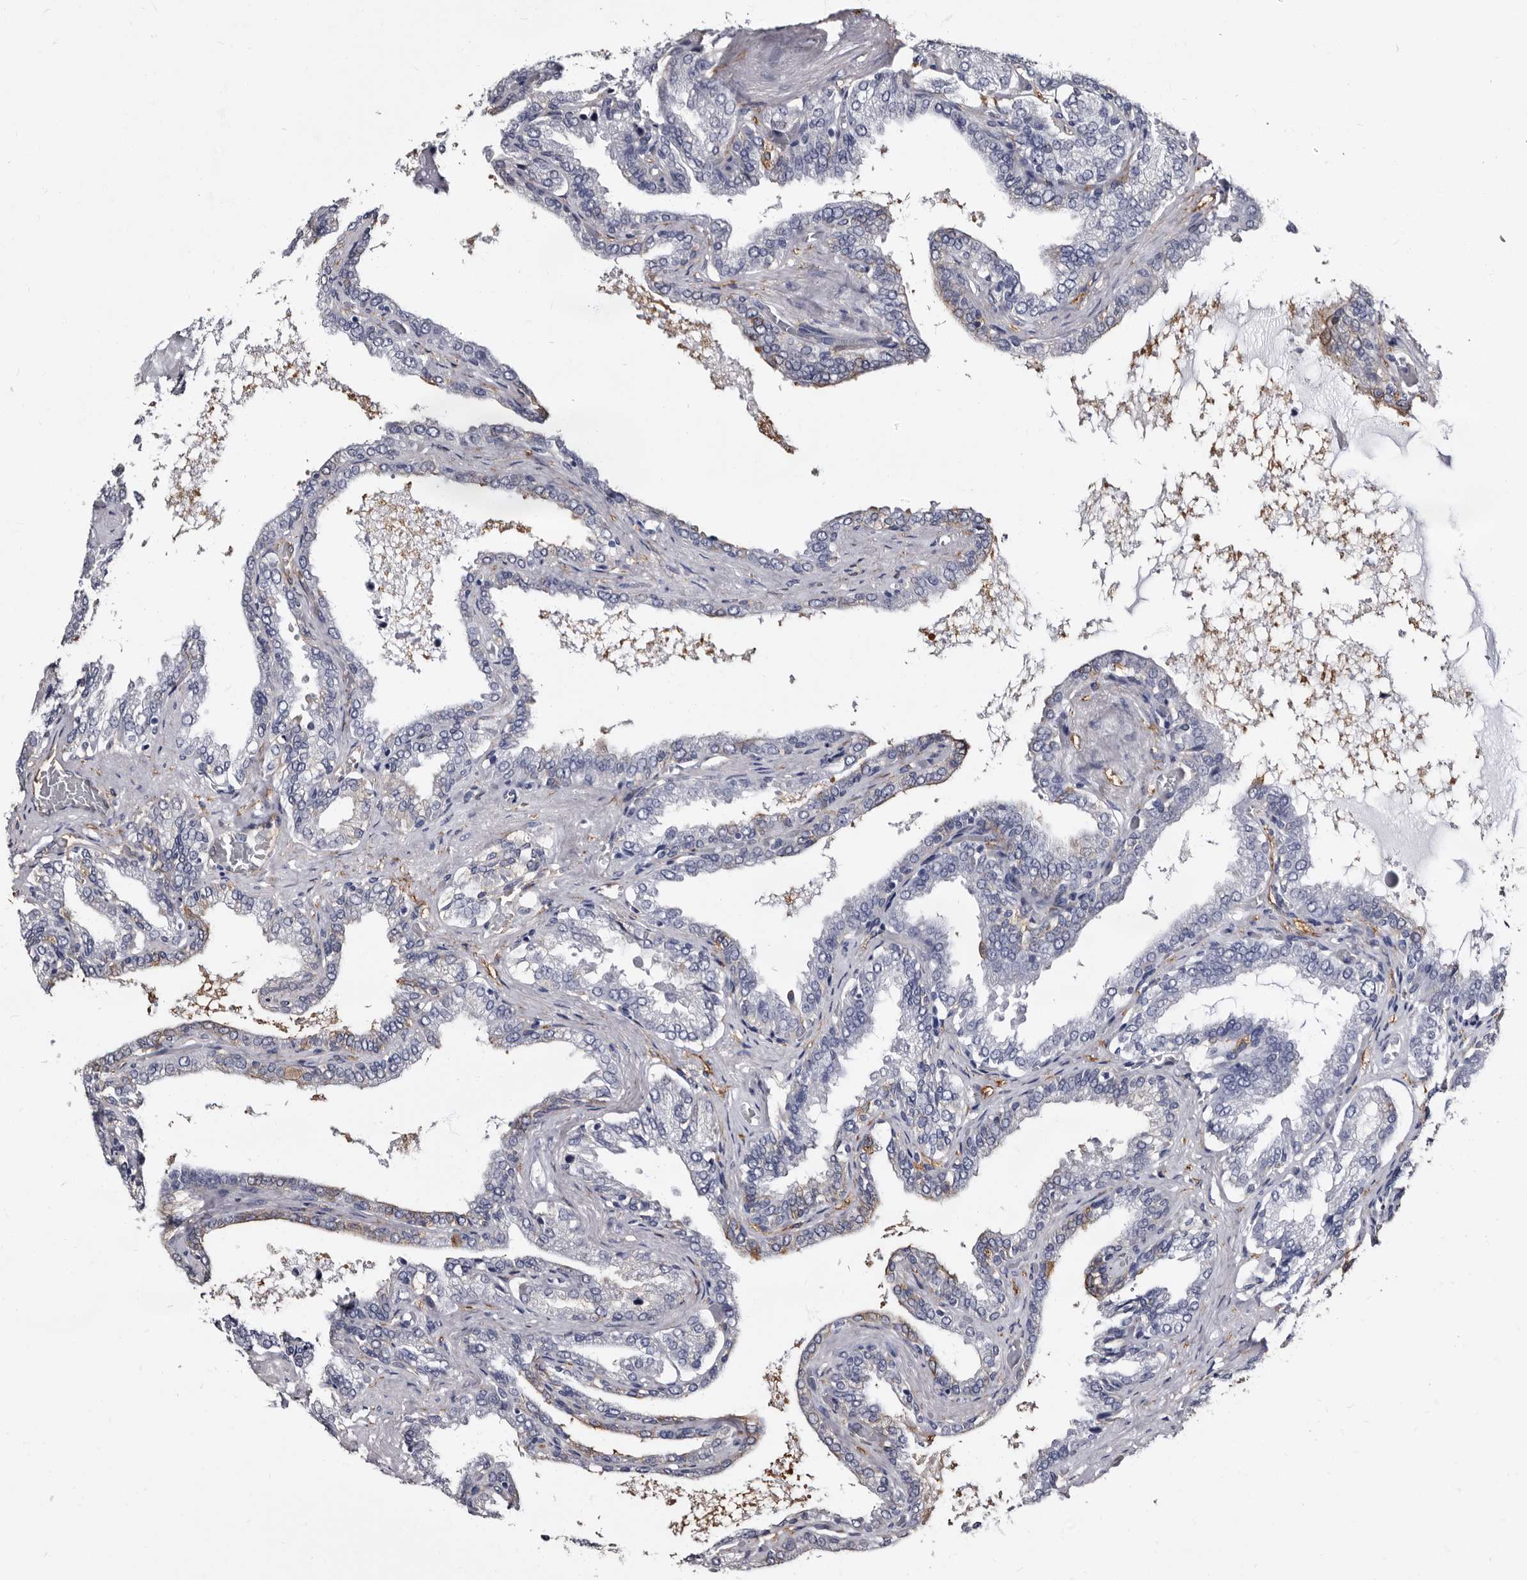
{"staining": {"intensity": "weak", "quantity": "<25%", "location": "cytoplasmic/membranous"}, "tissue": "seminal vesicle", "cell_type": "Glandular cells", "image_type": "normal", "snomed": [{"axis": "morphology", "description": "Normal tissue, NOS"}, {"axis": "topography", "description": "Seminal veicle"}], "caption": "Glandular cells show no significant staining in unremarkable seminal vesicle. (IHC, brightfield microscopy, high magnification).", "gene": "EPB41L3", "patient": {"sex": "male", "age": 46}}